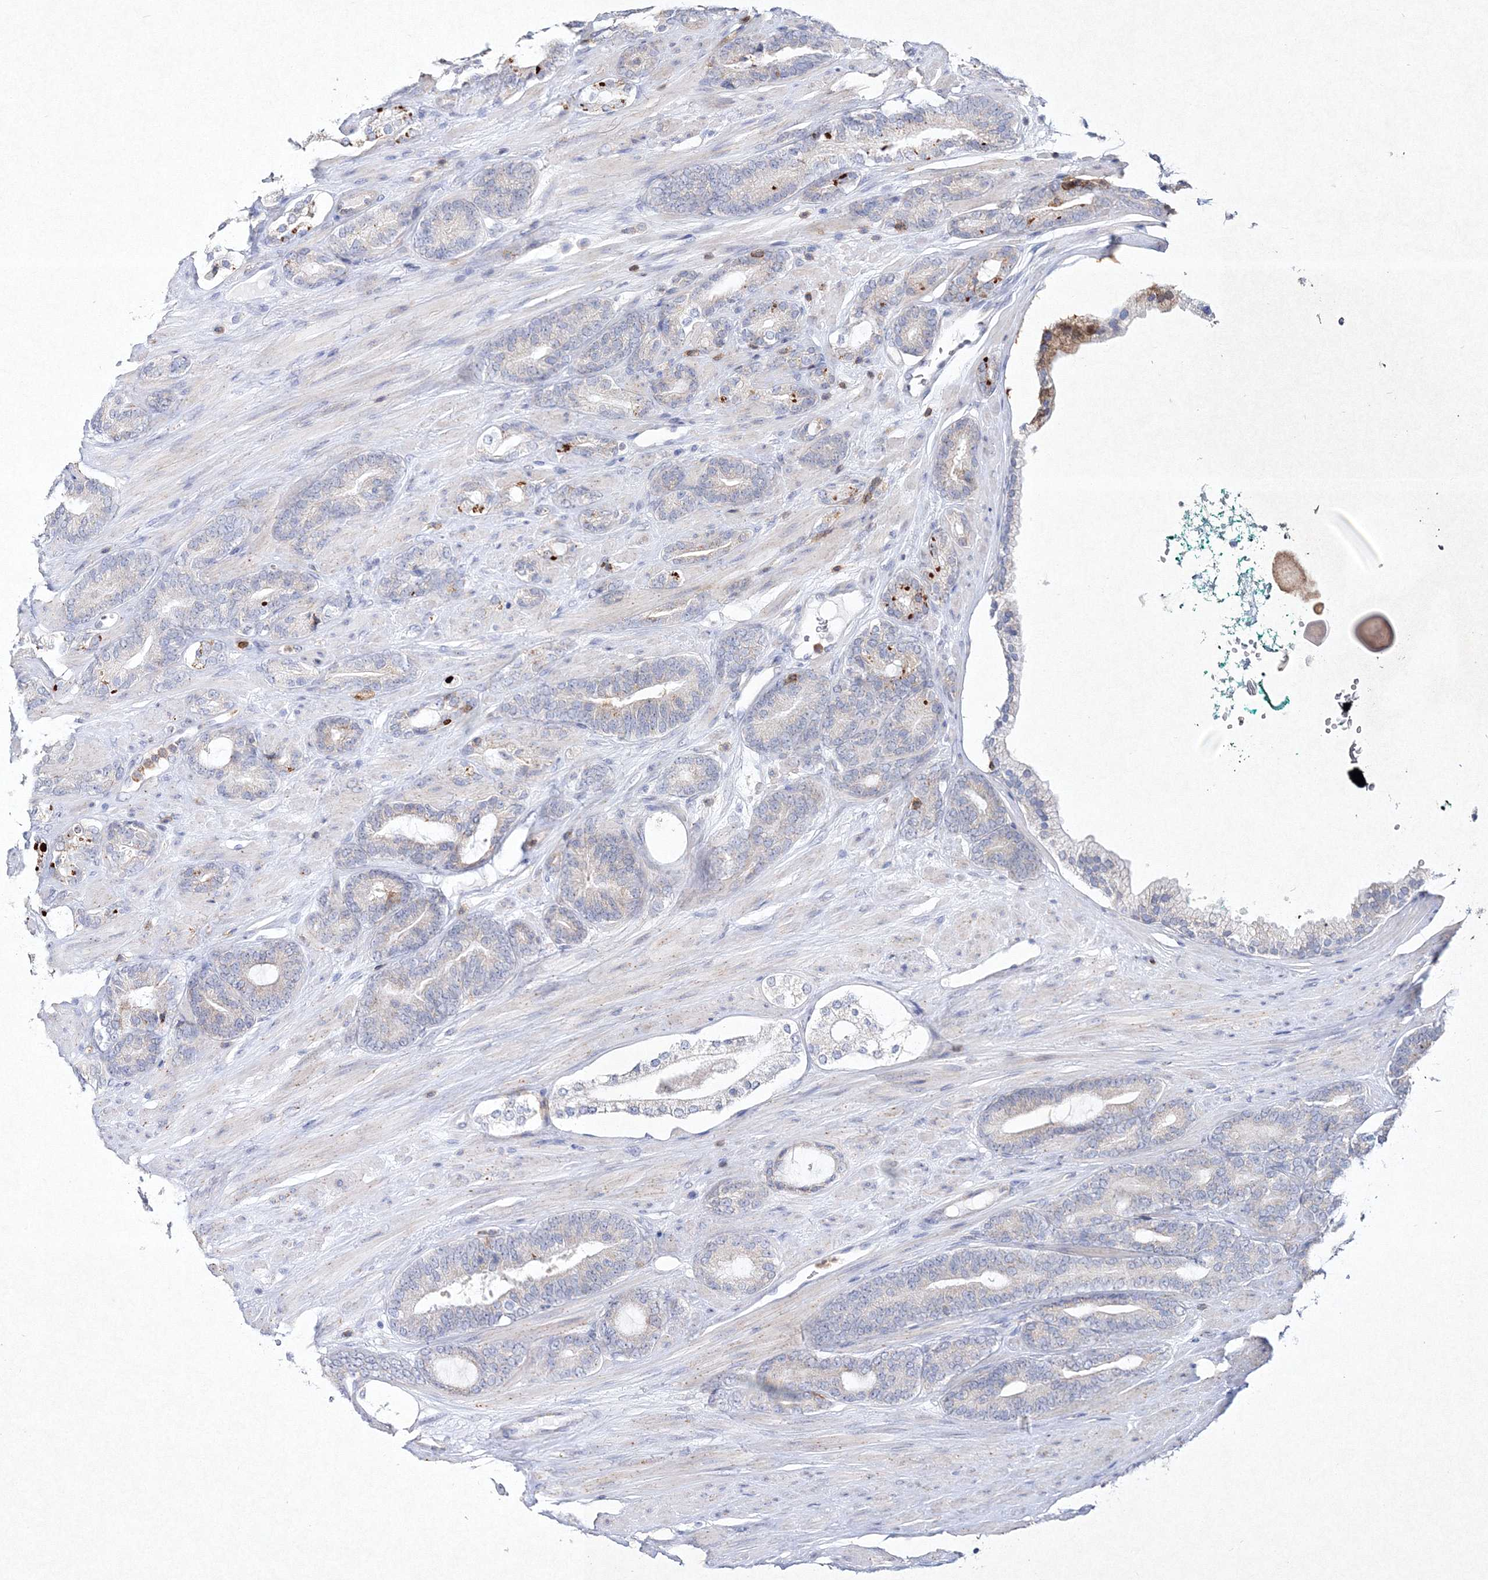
{"staining": {"intensity": "negative", "quantity": "none", "location": "none"}, "tissue": "prostate cancer", "cell_type": "Tumor cells", "image_type": "cancer", "snomed": [{"axis": "morphology", "description": "Adenocarcinoma, Low grade"}, {"axis": "topography", "description": "Prostate"}], "caption": "IHC histopathology image of neoplastic tissue: human prostate cancer (low-grade adenocarcinoma) stained with DAB (3,3'-diaminobenzidine) displays no significant protein positivity in tumor cells.", "gene": "HCST", "patient": {"sex": "male", "age": 63}}